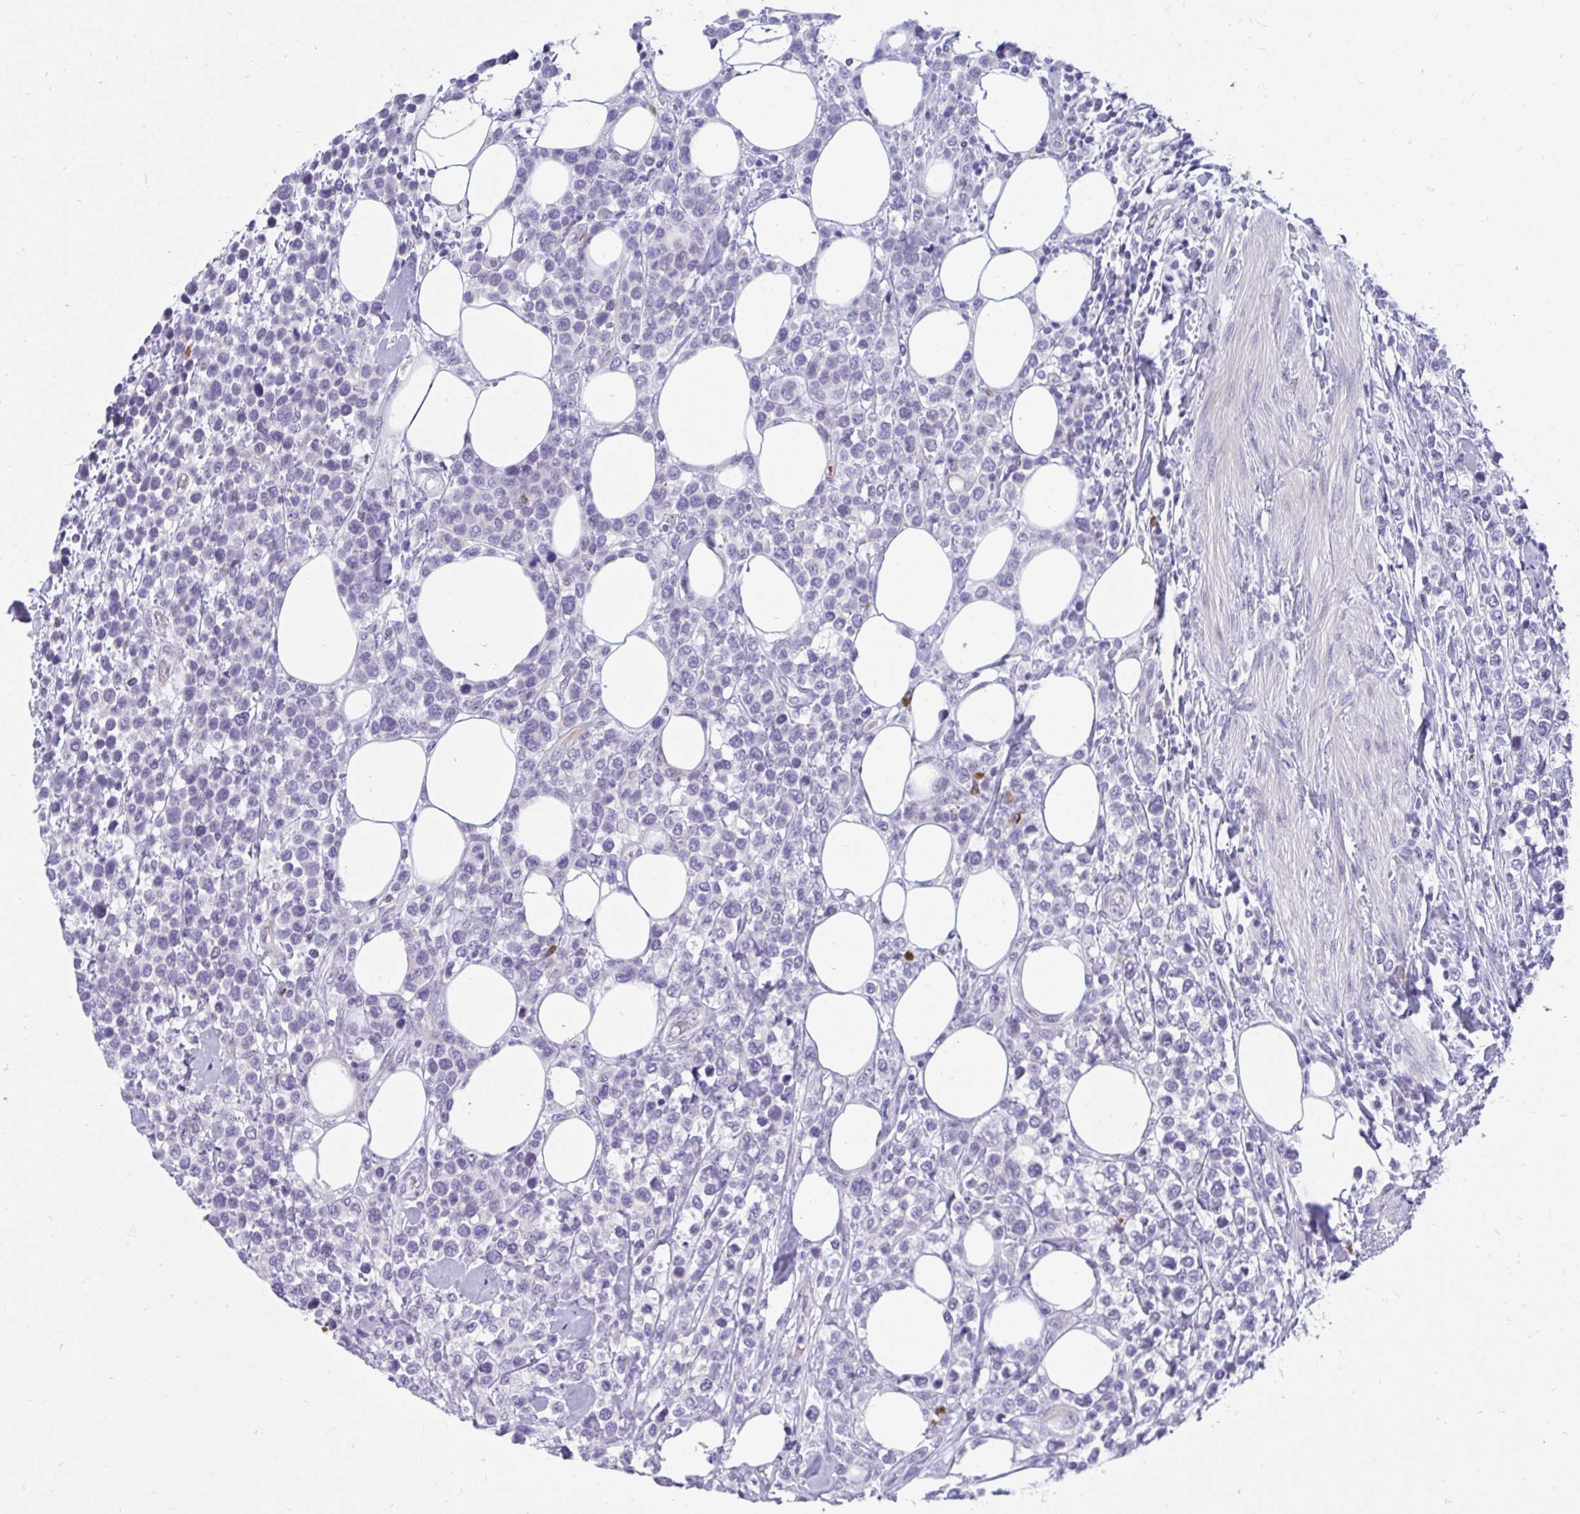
{"staining": {"intensity": "moderate", "quantity": "<25%", "location": "cytoplasmic/membranous"}, "tissue": "lymphoma", "cell_type": "Tumor cells", "image_type": "cancer", "snomed": [{"axis": "morphology", "description": "Malignant lymphoma, non-Hodgkin's type, High grade"}, {"axis": "topography", "description": "Soft tissue"}], "caption": "A low amount of moderate cytoplasmic/membranous expression is appreciated in about <25% of tumor cells in high-grade malignant lymphoma, non-Hodgkin's type tissue.", "gene": "TSBP1", "patient": {"sex": "female", "age": 56}}